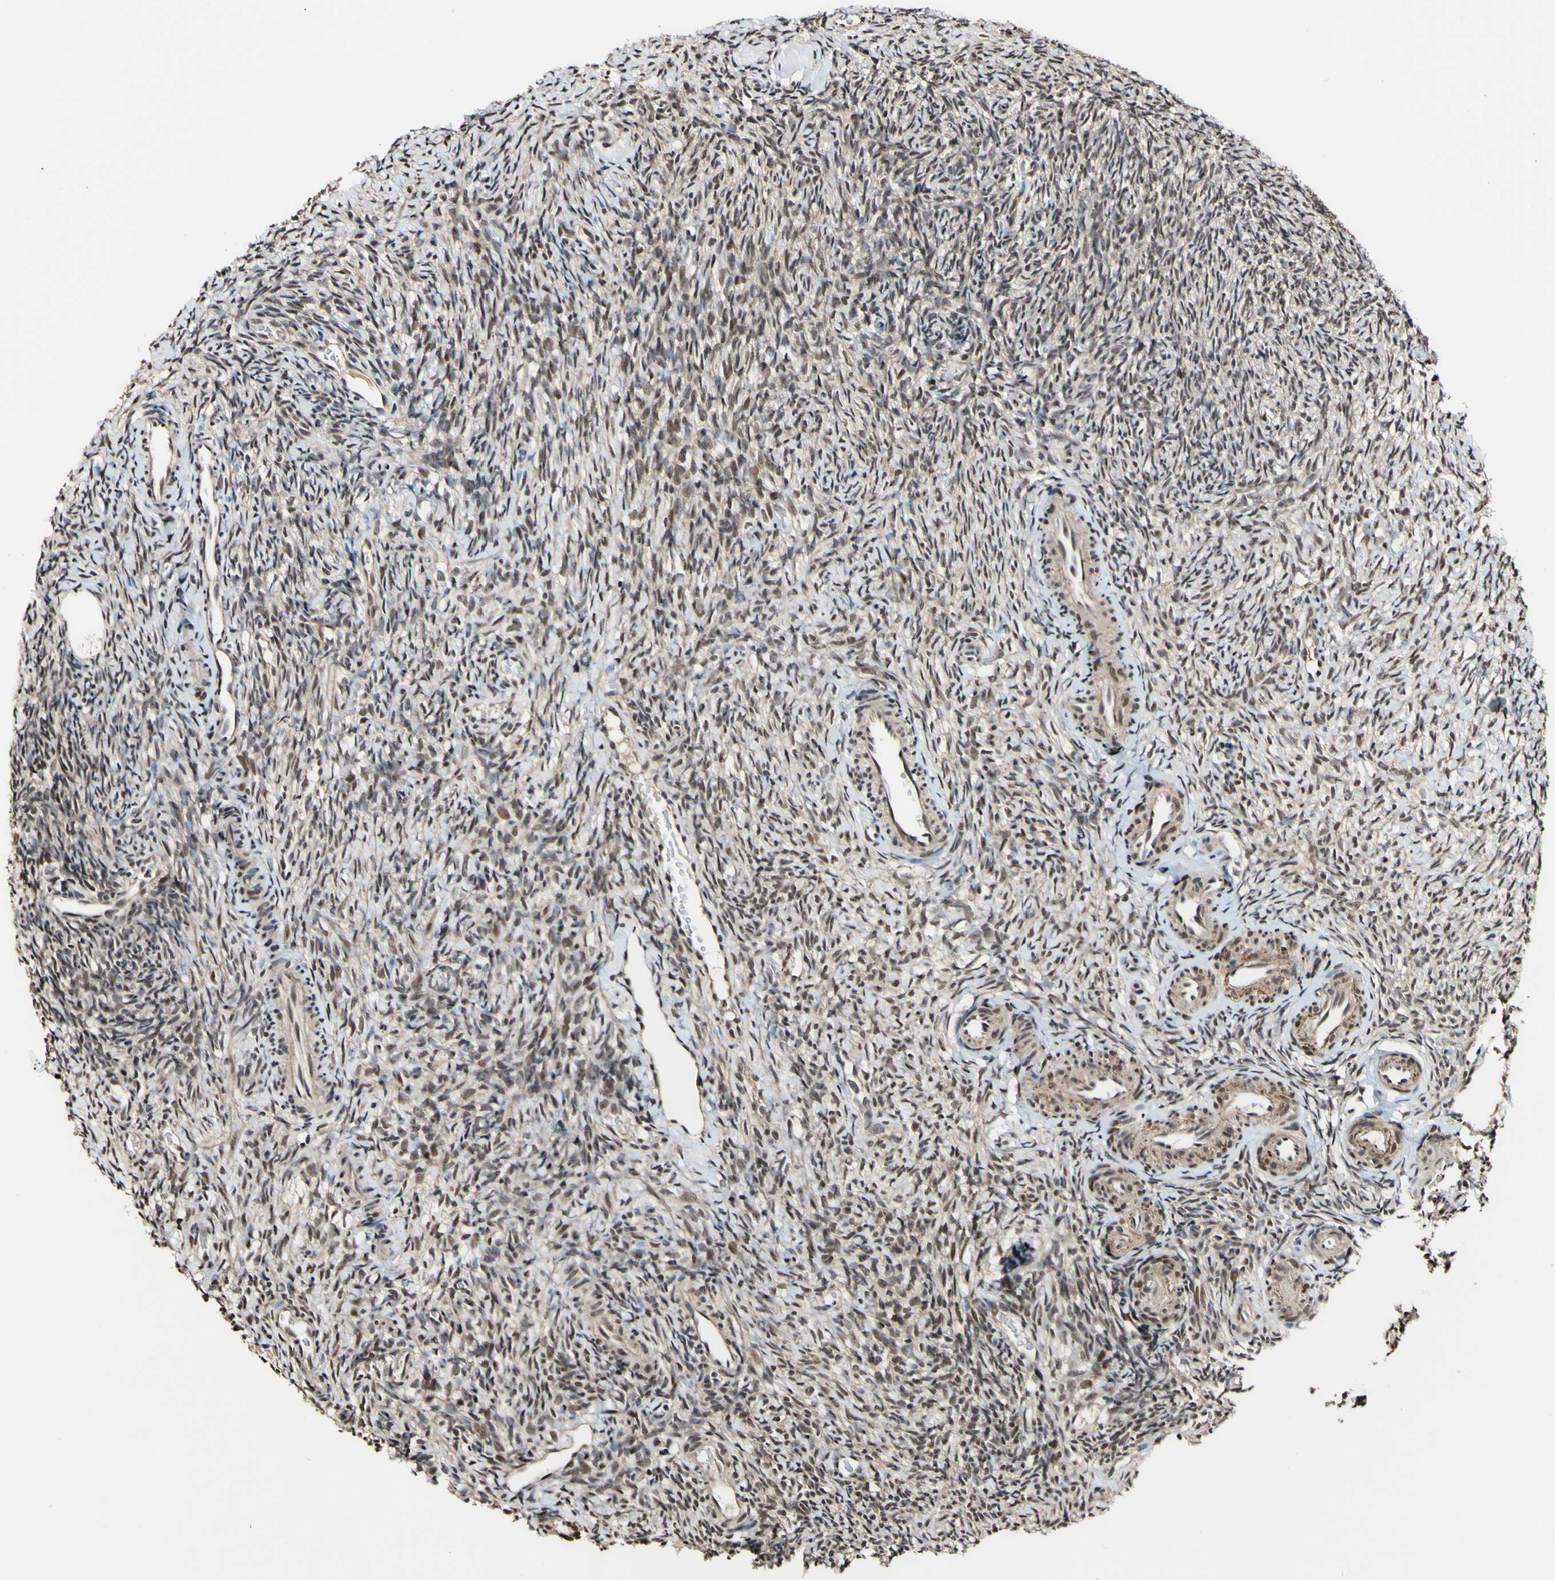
{"staining": {"intensity": "weak", "quantity": ">75%", "location": "cytoplasmic/membranous,nuclear"}, "tissue": "ovary", "cell_type": "Ovarian stroma cells", "image_type": "normal", "snomed": [{"axis": "morphology", "description": "Normal tissue, NOS"}, {"axis": "topography", "description": "Ovary"}], "caption": "Protein expression analysis of unremarkable human ovary reveals weak cytoplasmic/membranous,nuclear expression in approximately >75% of ovarian stroma cells.", "gene": "PSMD10", "patient": {"sex": "female", "age": 35}}